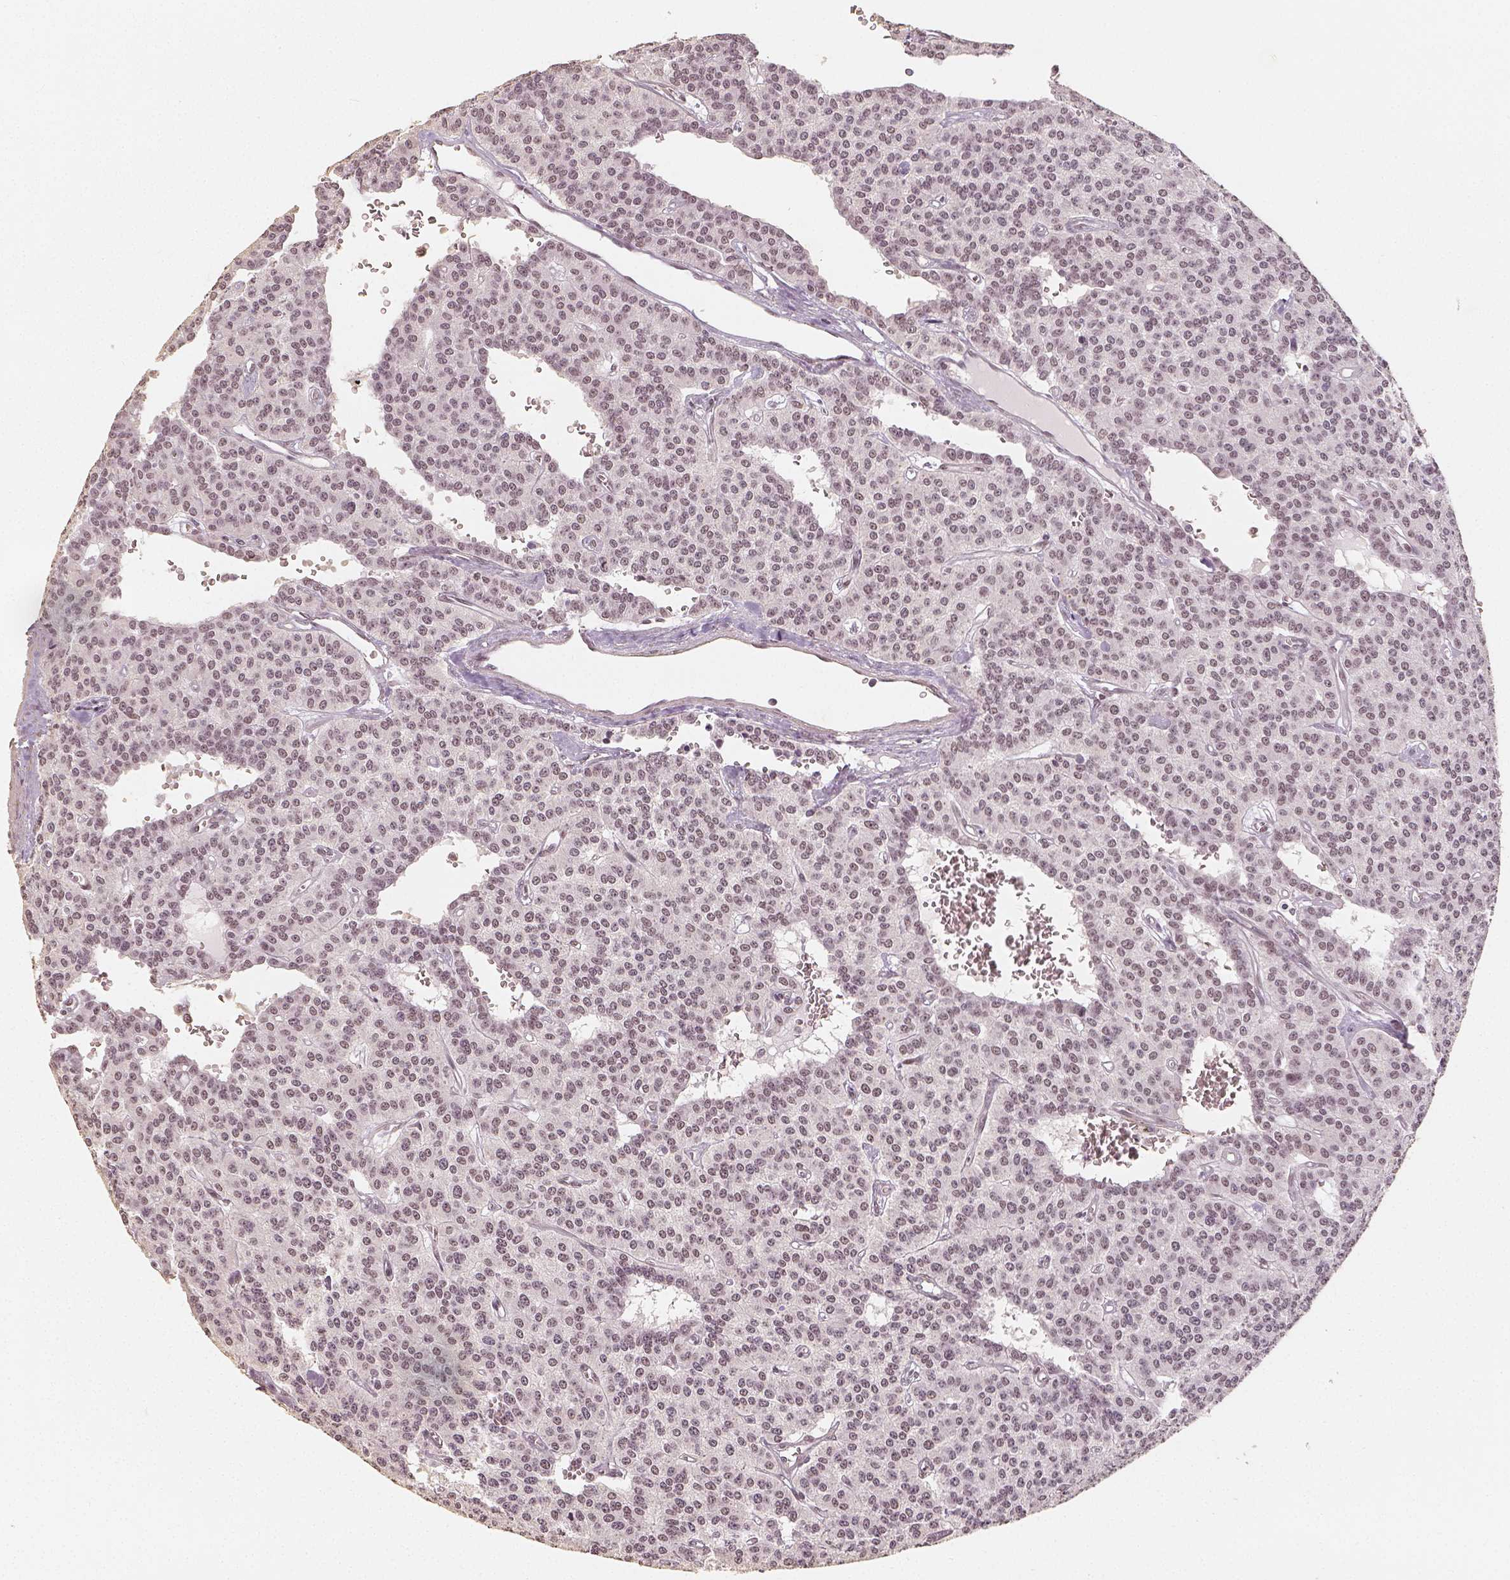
{"staining": {"intensity": "weak", "quantity": "25%-75%", "location": "nuclear"}, "tissue": "carcinoid", "cell_type": "Tumor cells", "image_type": "cancer", "snomed": [{"axis": "morphology", "description": "Carcinoid, malignant, NOS"}, {"axis": "topography", "description": "Lung"}], "caption": "Brown immunohistochemical staining in human carcinoid (malignant) demonstrates weak nuclear expression in about 25%-75% of tumor cells. The protein is shown in brown color, while the nuclei are stained blue.", "gene": "HDAC1", "patient": {"sex": "female", "age": 71}}